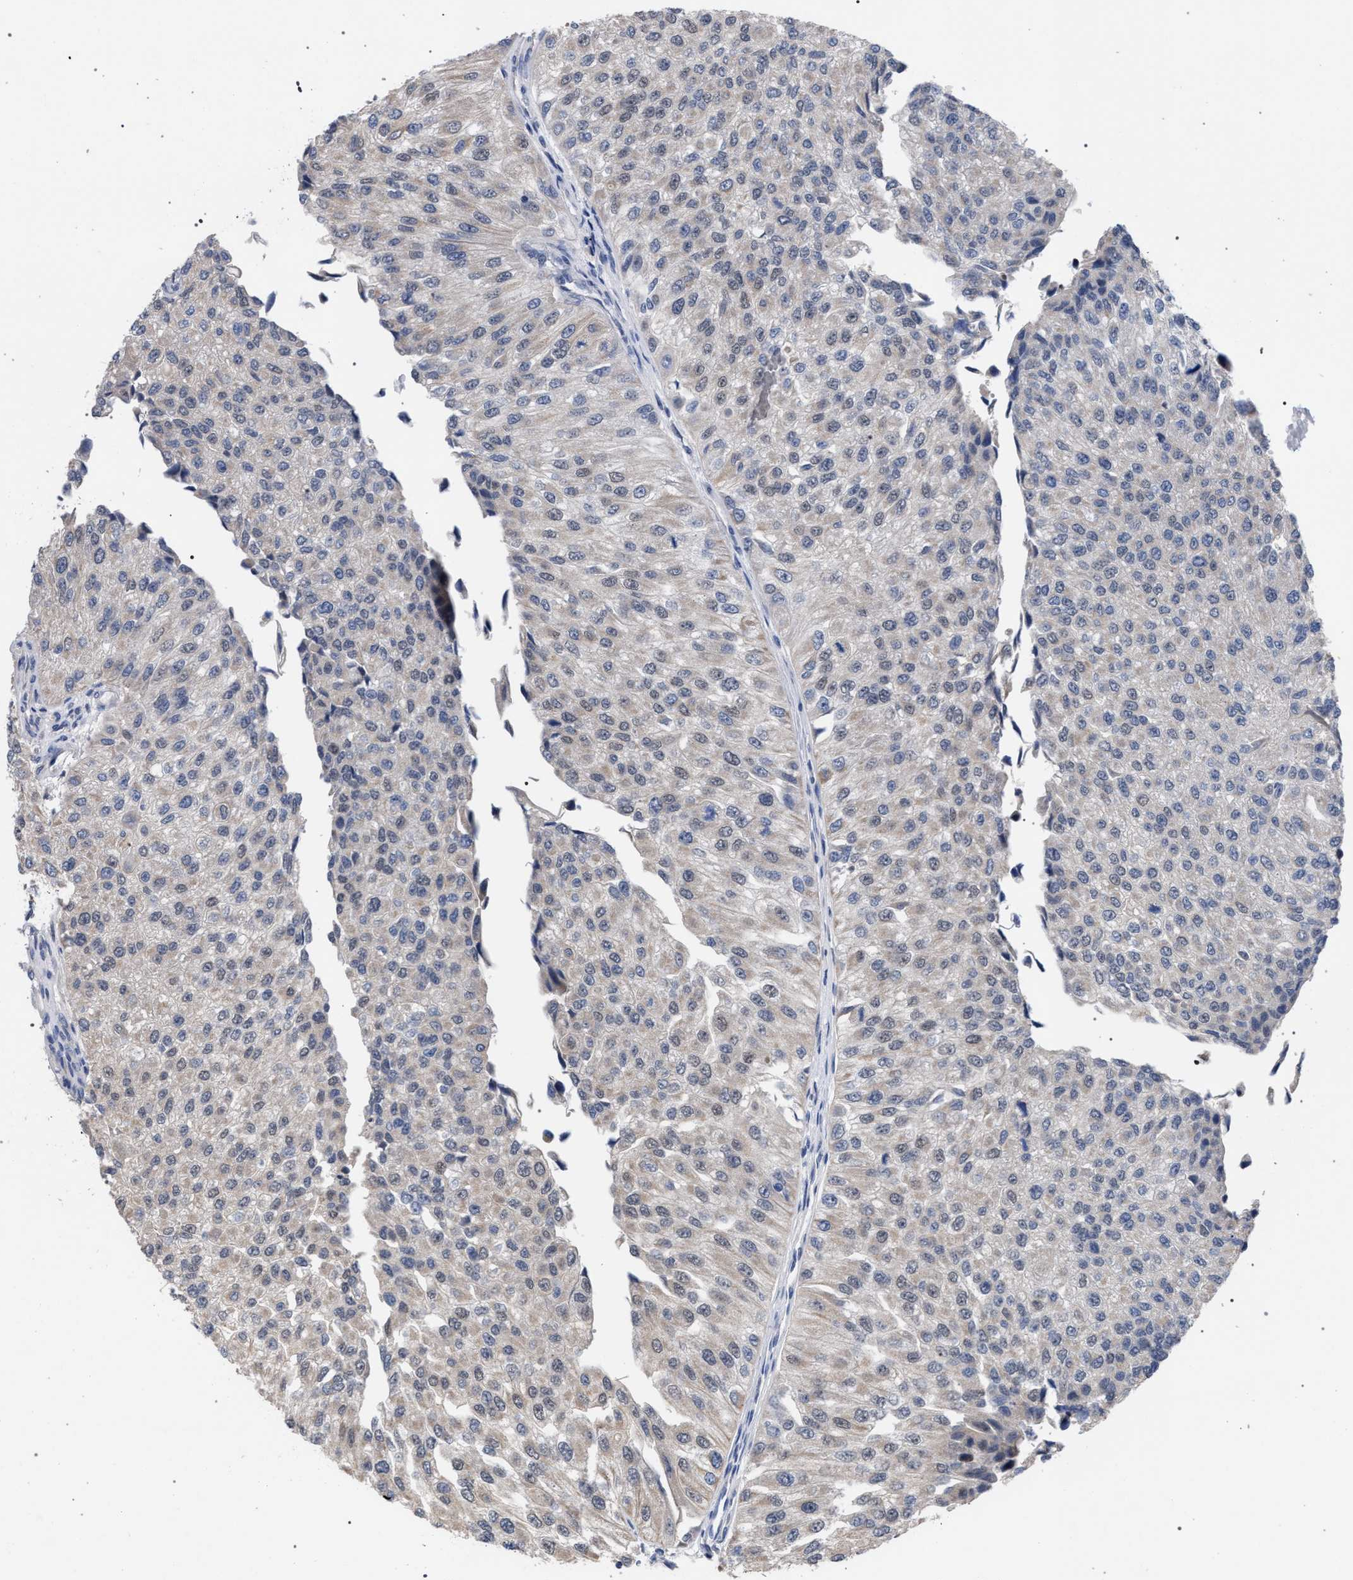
{"staining": {"intensity": "negative", "quantity": "none", "location": "none"}, "tissue": "urothelial cancer", "cell_type": "Tumor cells", "image_type": "cancer", "snomed": [{"axis": "morphology", "description": "Urothelial carcinoma, High grade"}, {"axis": "topography", "description": "Kidney"}, {"axis": "topography", "description": "Urinary bladder"}], "caption": "The image displays no staining of tumor cells in urothelial cancer. The staining is performed using DAB (3,3'-diaminobenzidine) brown chromogen with nuclei counter-stained in using hematoxylin.", "gene": "GOLGA2", "patient": {"sex": "male", "age": 77}}